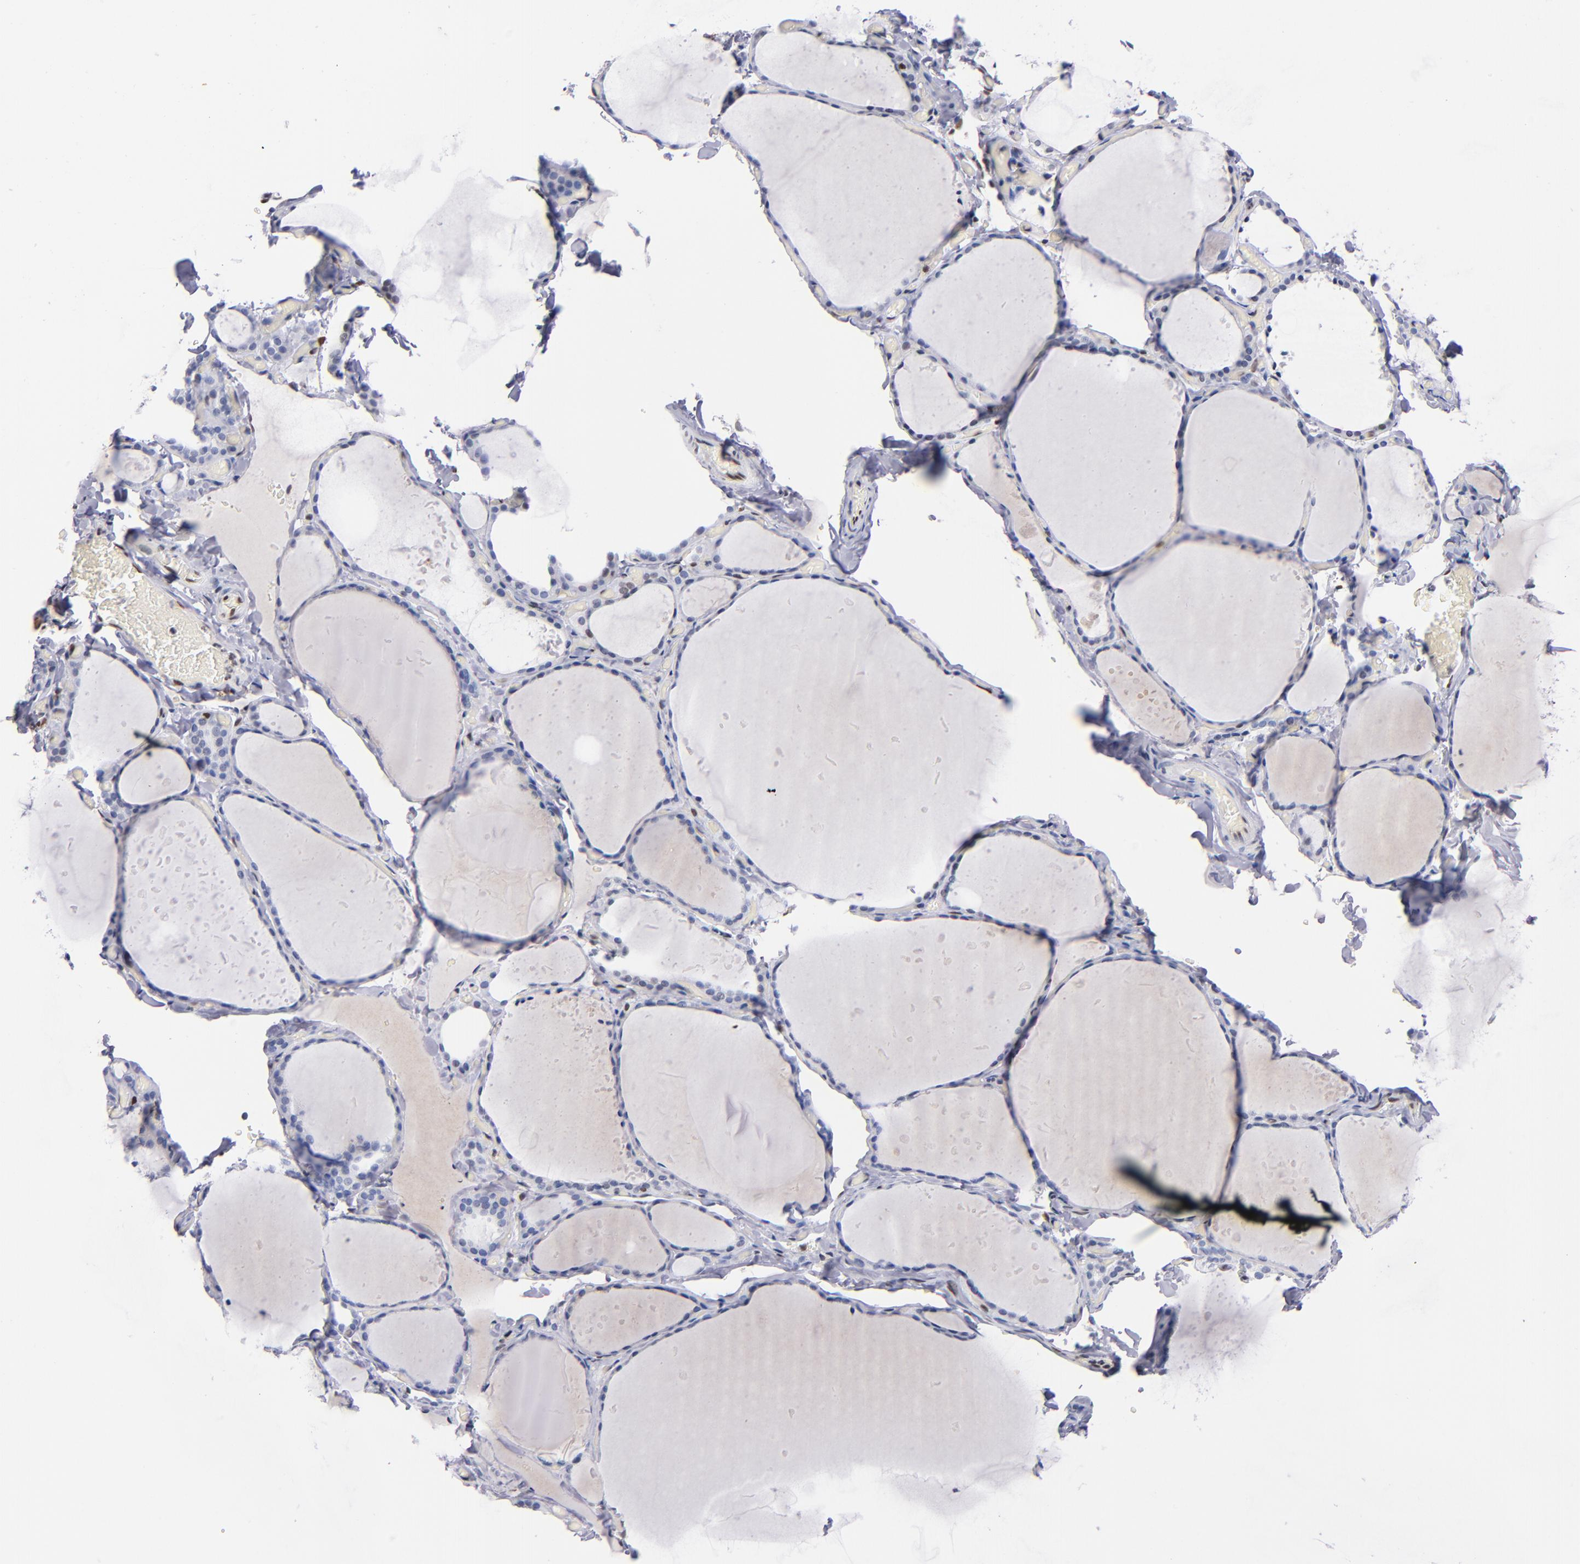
{"staining": {"intensity": "negative", "quantity": "none", "location": "none"}, "tissue": "thyroid gland", "cell_type": "Glandular cells", "image_type": "normal", "snomed": [{"axis": "morphology", "description": "Normal tissue, NOS"}, {"axis": "topography", "description": "Thyroid gland"}], "caption": "Glandular cells show no significant expression in unremarkable thyroid gland.", "gene": "IFI16", "patient": {"sex": "female", "age": 22}}